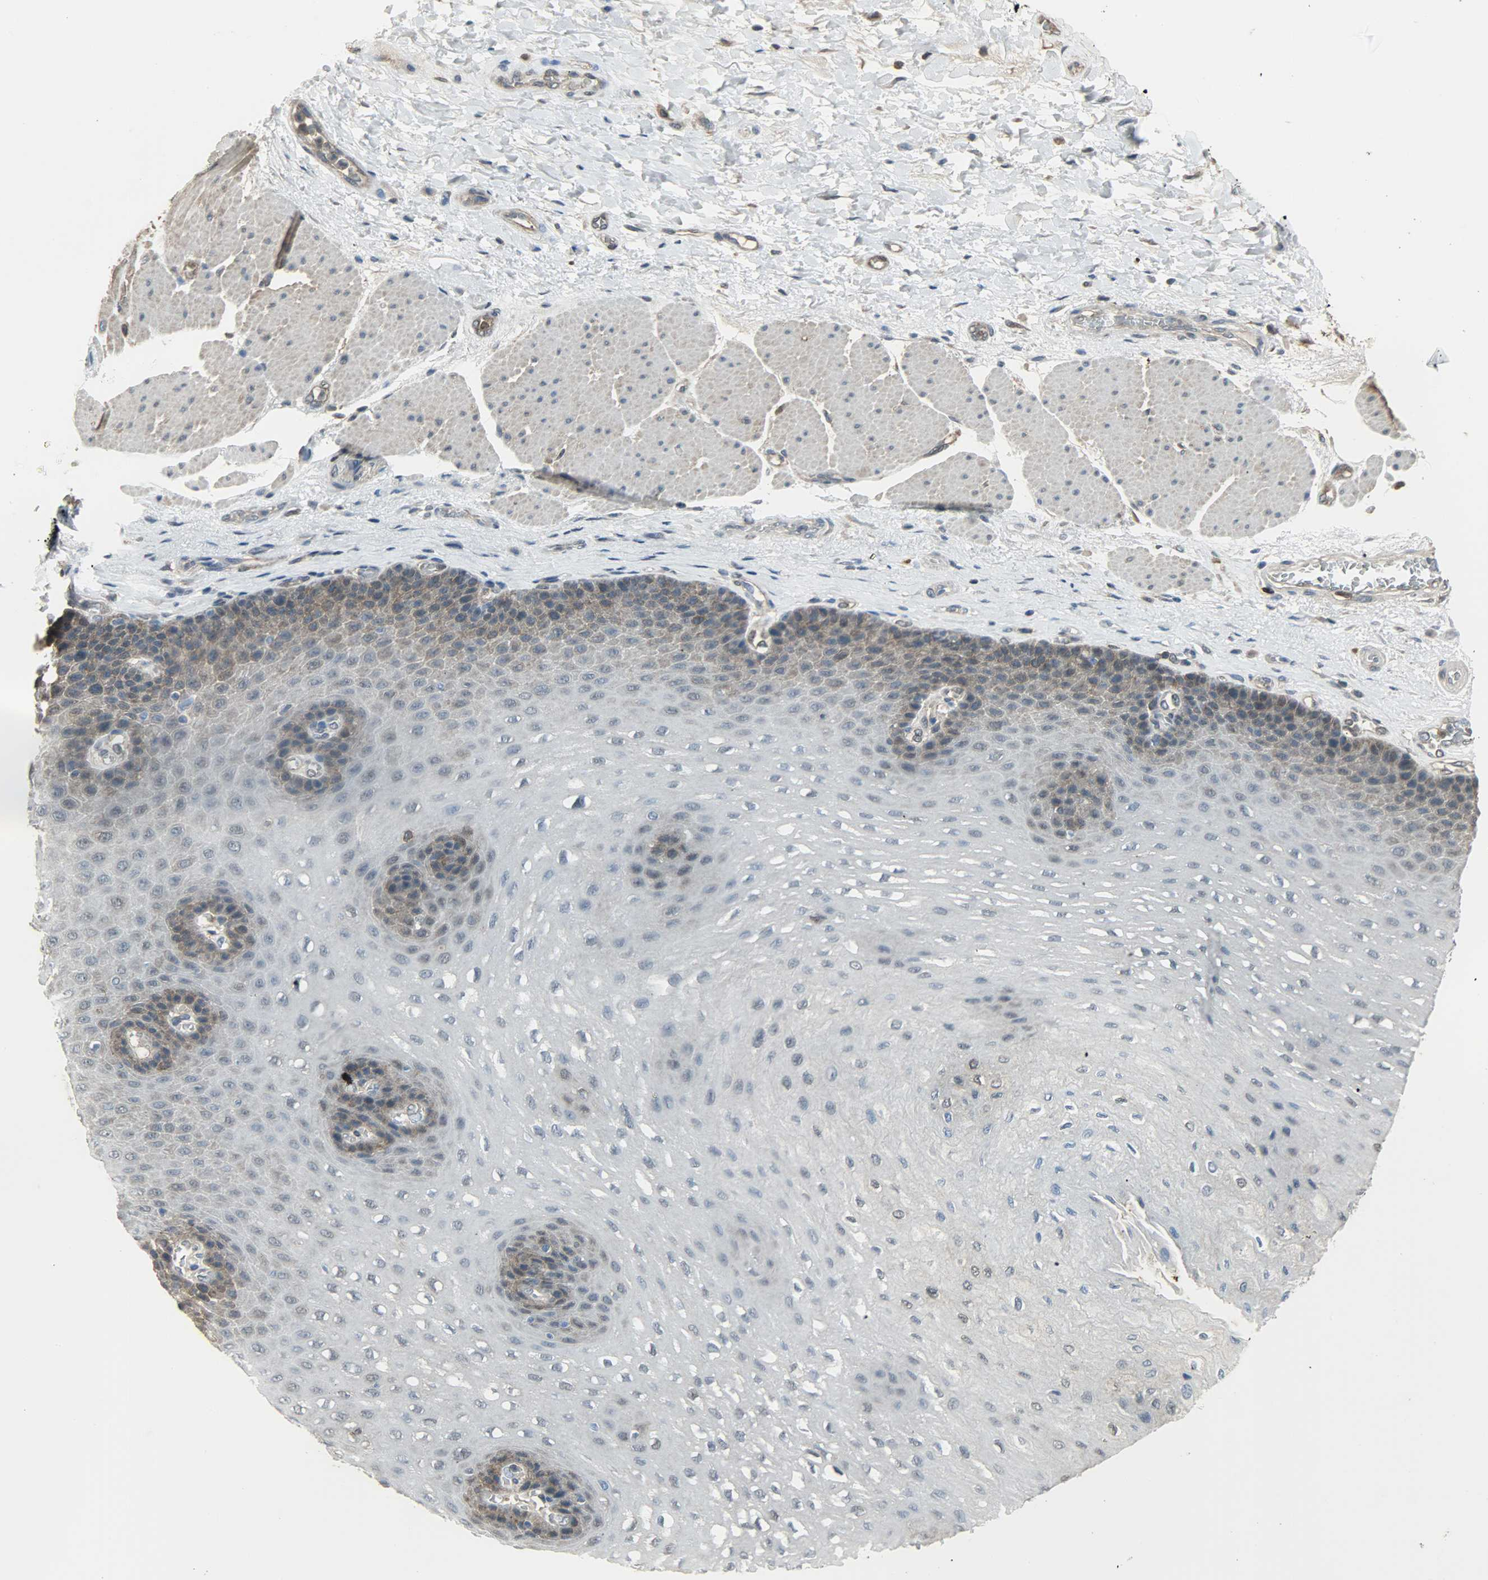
{"staining": {"intensity": "weak", "quantity": ">75%", "location": "cytoplasmic/membranous"}, "tissue": "esophagus", "cell_type": "Squamous epithelial cells", "image_type": "normal", "snomed": [{"axis": "morphology", "description": "Normal tissue, NOS"}, {"axis": "topography", "description": "Esophagus"}], "caption": "Immunohistochemistry micrograph of normal esophagus: esophagus stained using IHC exhibits low levels of weak protein expression localized specifically in the cytoplasmic/membranous of squamous epithelial cells, appearing as a cytoplasmic/membranous brown color.", "gene": "LDHB", "patient": {"sex": "female", "age": 72}}